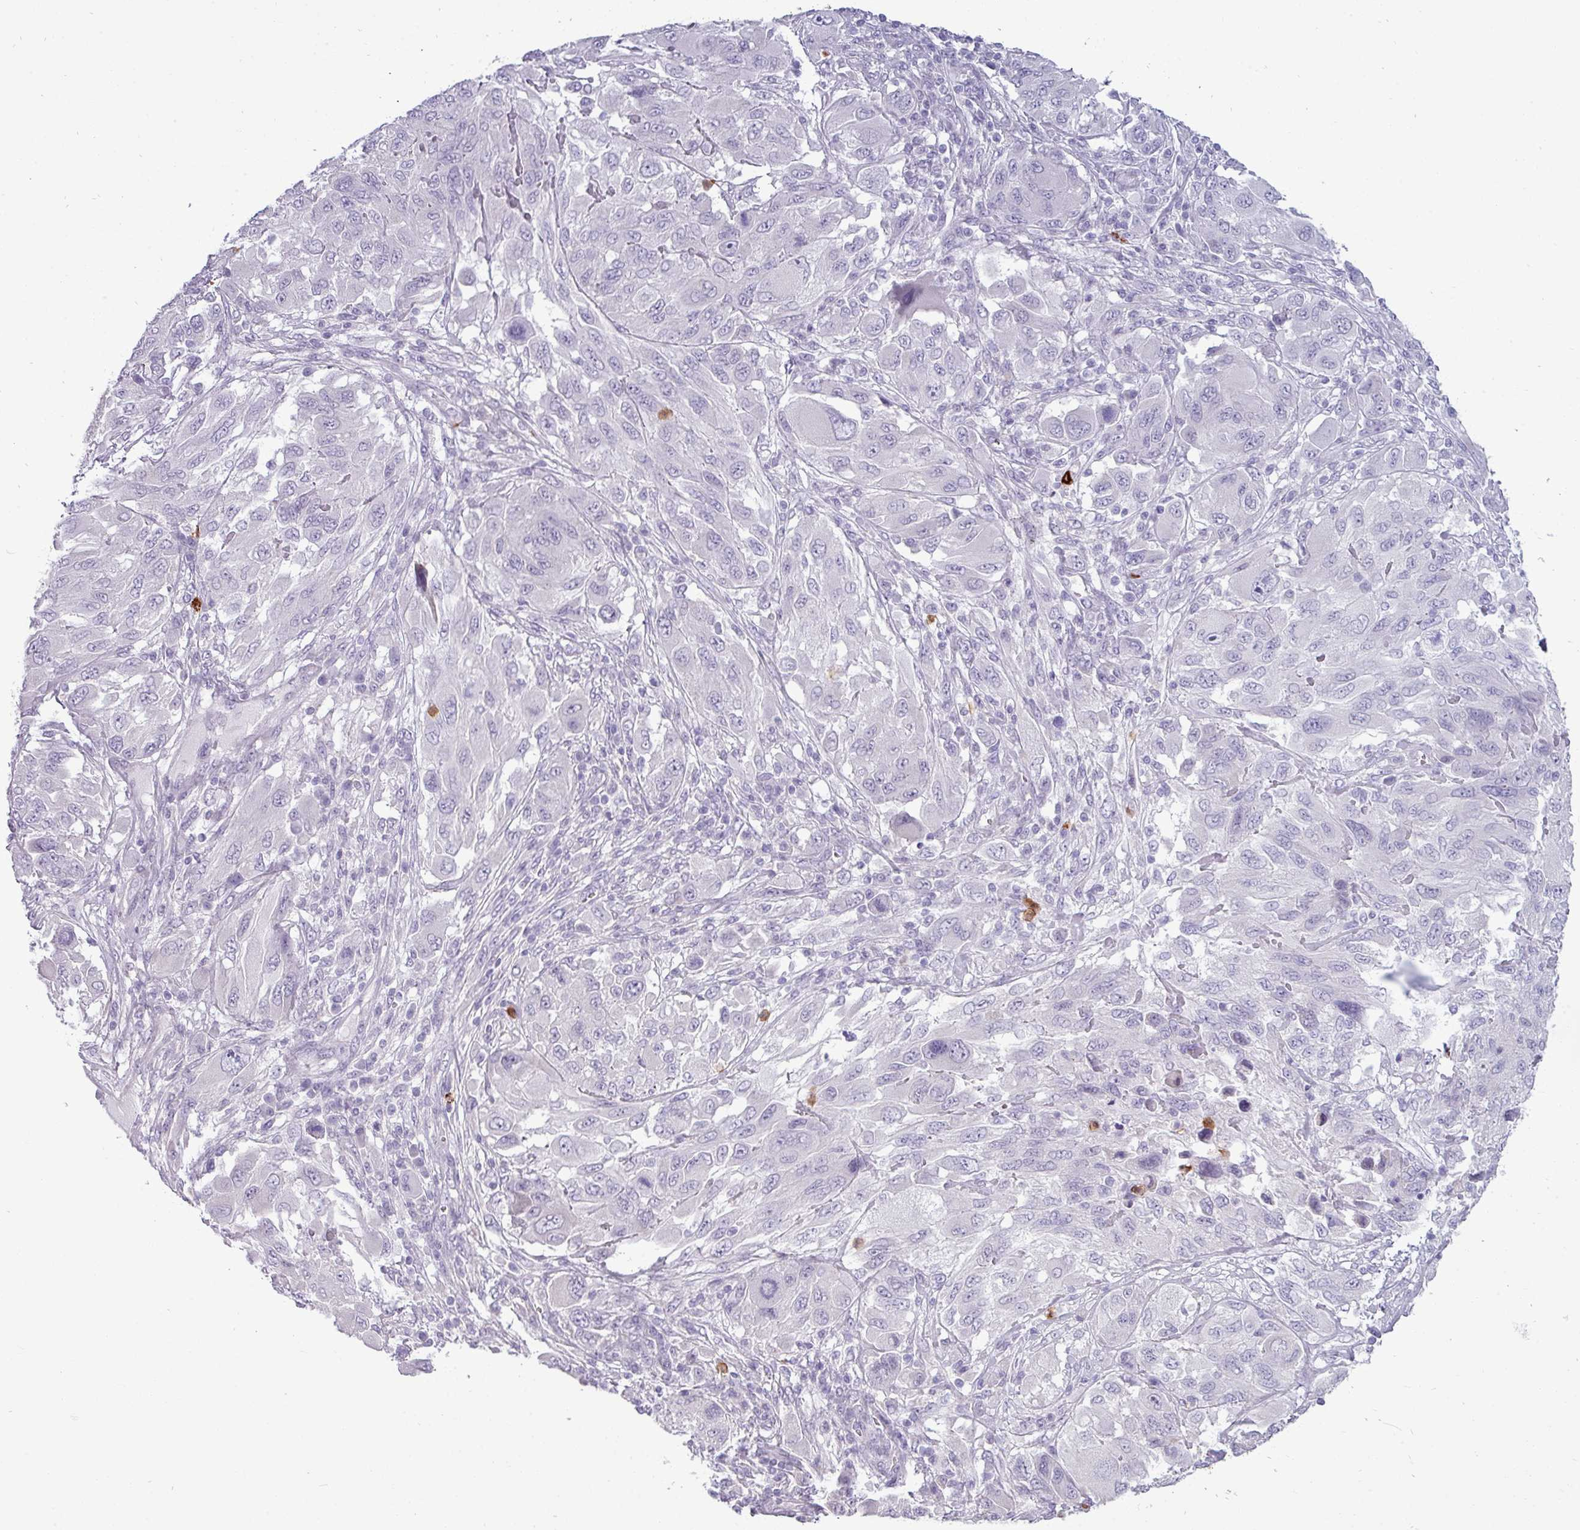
{"staining": {"intensity": "negative", "quantity": "none", "location": "none"}, "tissue": "melanoma", "cell_type": "Tumor cells", "image_type": "cancer", "snomed": [{"axis": "morphology", "description": "Malignant melanoma, NOS"}, {"axis": "topography", "description": "Skin"}], "caption": "High magnification brightfield microscopy of melanoma stained with DAB (3,3'-diaminobenzidine) (brown) and counterstained with hematoxylin (blue): tumor cells show no significant expression. (Immunohistochemistry (ihc), brightfield microscopy, high magnification).", "gene": "TRIM39", "patient": {"sex": "female", "age": 91}}